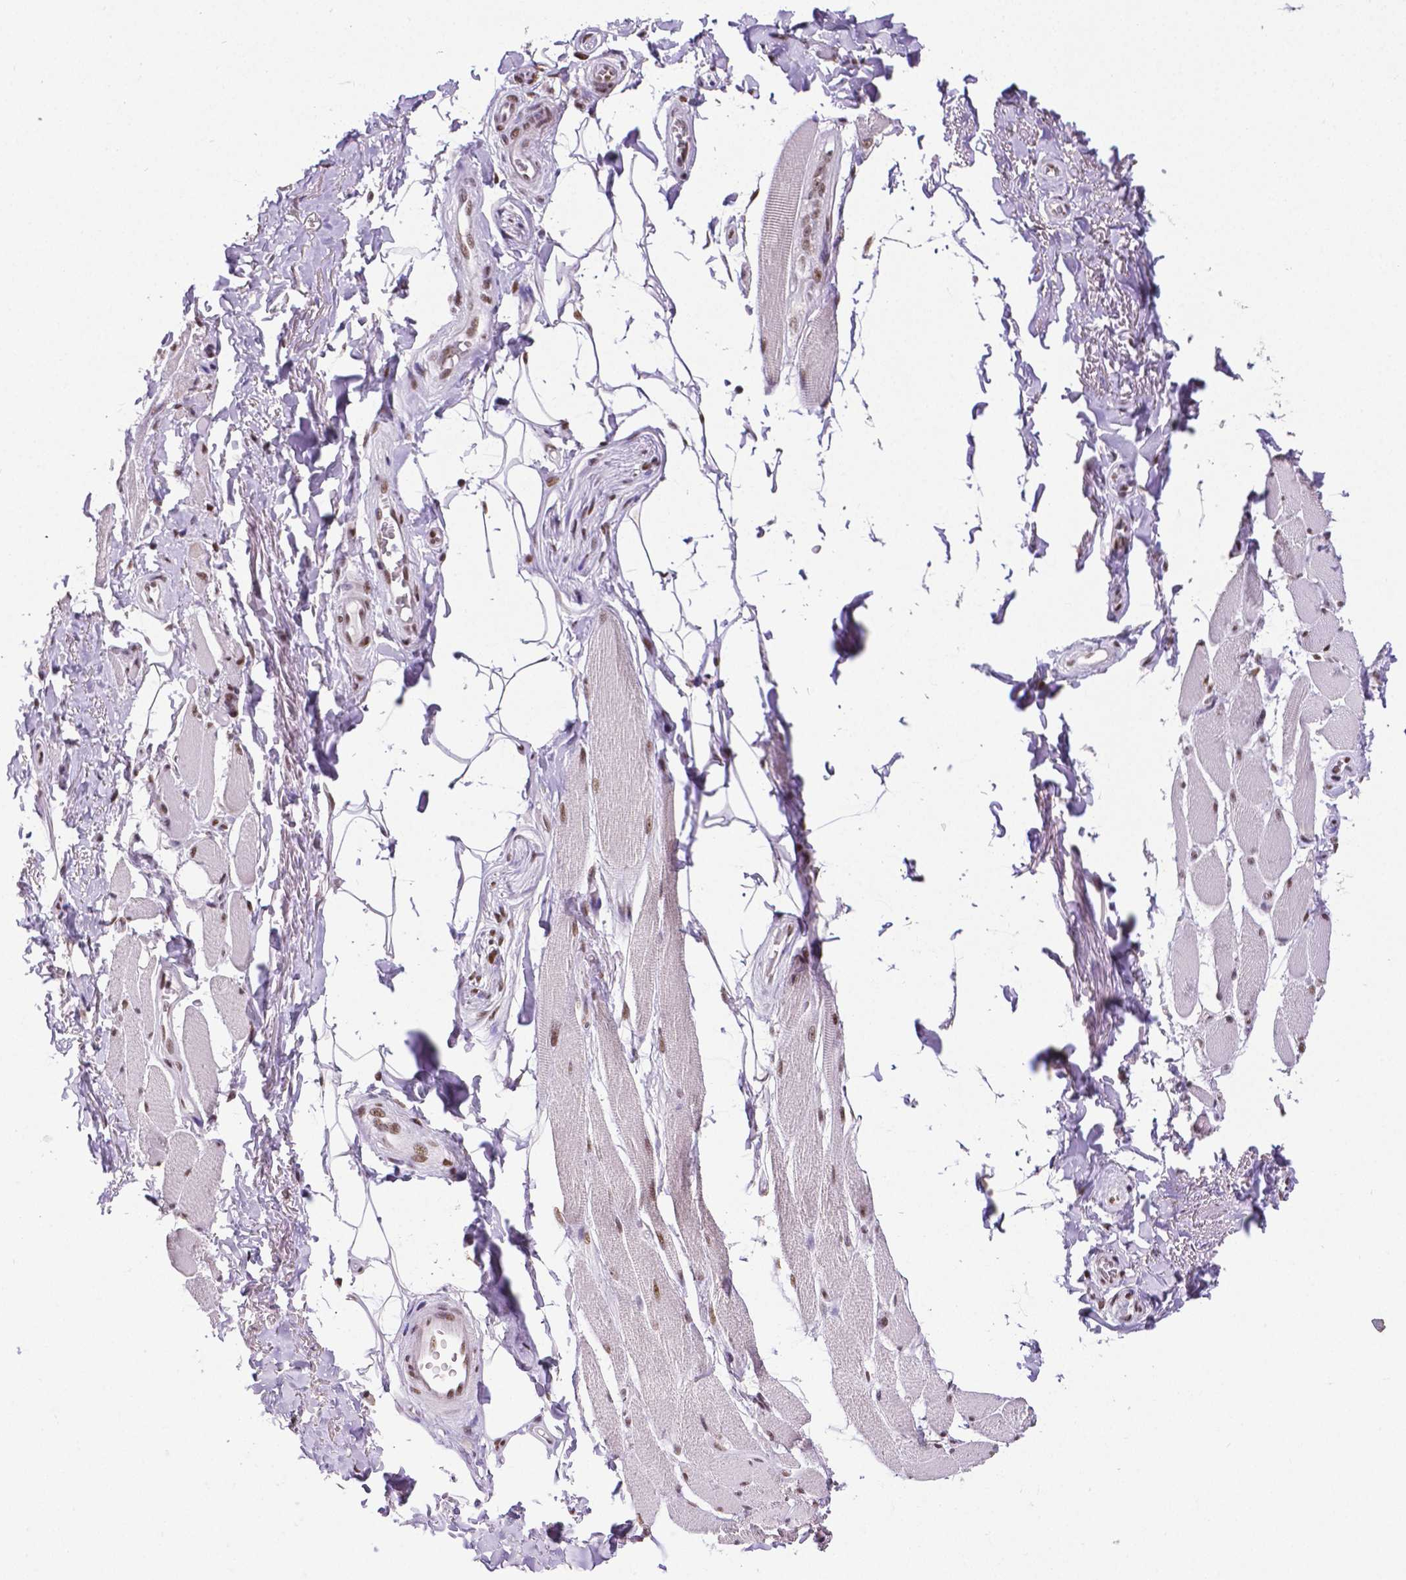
{"staining": {"intensity": "moderate", "quantity": "25%-75%", "location": "nuclear"}, "tissue": "skeletal muscle", "cell_type": "Myocytes", "image_type": "normal", "snomed": [{"axis": "morphology", "description": "Normal tissue, NOS"}, {"axis": "topography", "description": "Skeletal muscle"}, {"axis": "topography", "description": "Anal"}, {"axis": "topography", "description": "Peripheral nerve tissue"}], "caption": "Immunohistochemistry (IHC) (DAB (3,3'-diaminobenzidine)) staining of normal skeletal muscle demonstrates moderate nuclear protein staining in approximately 25%-75% of myocytes.", "gene": "REST", "patient": {"sex": "male", "age": 53}}